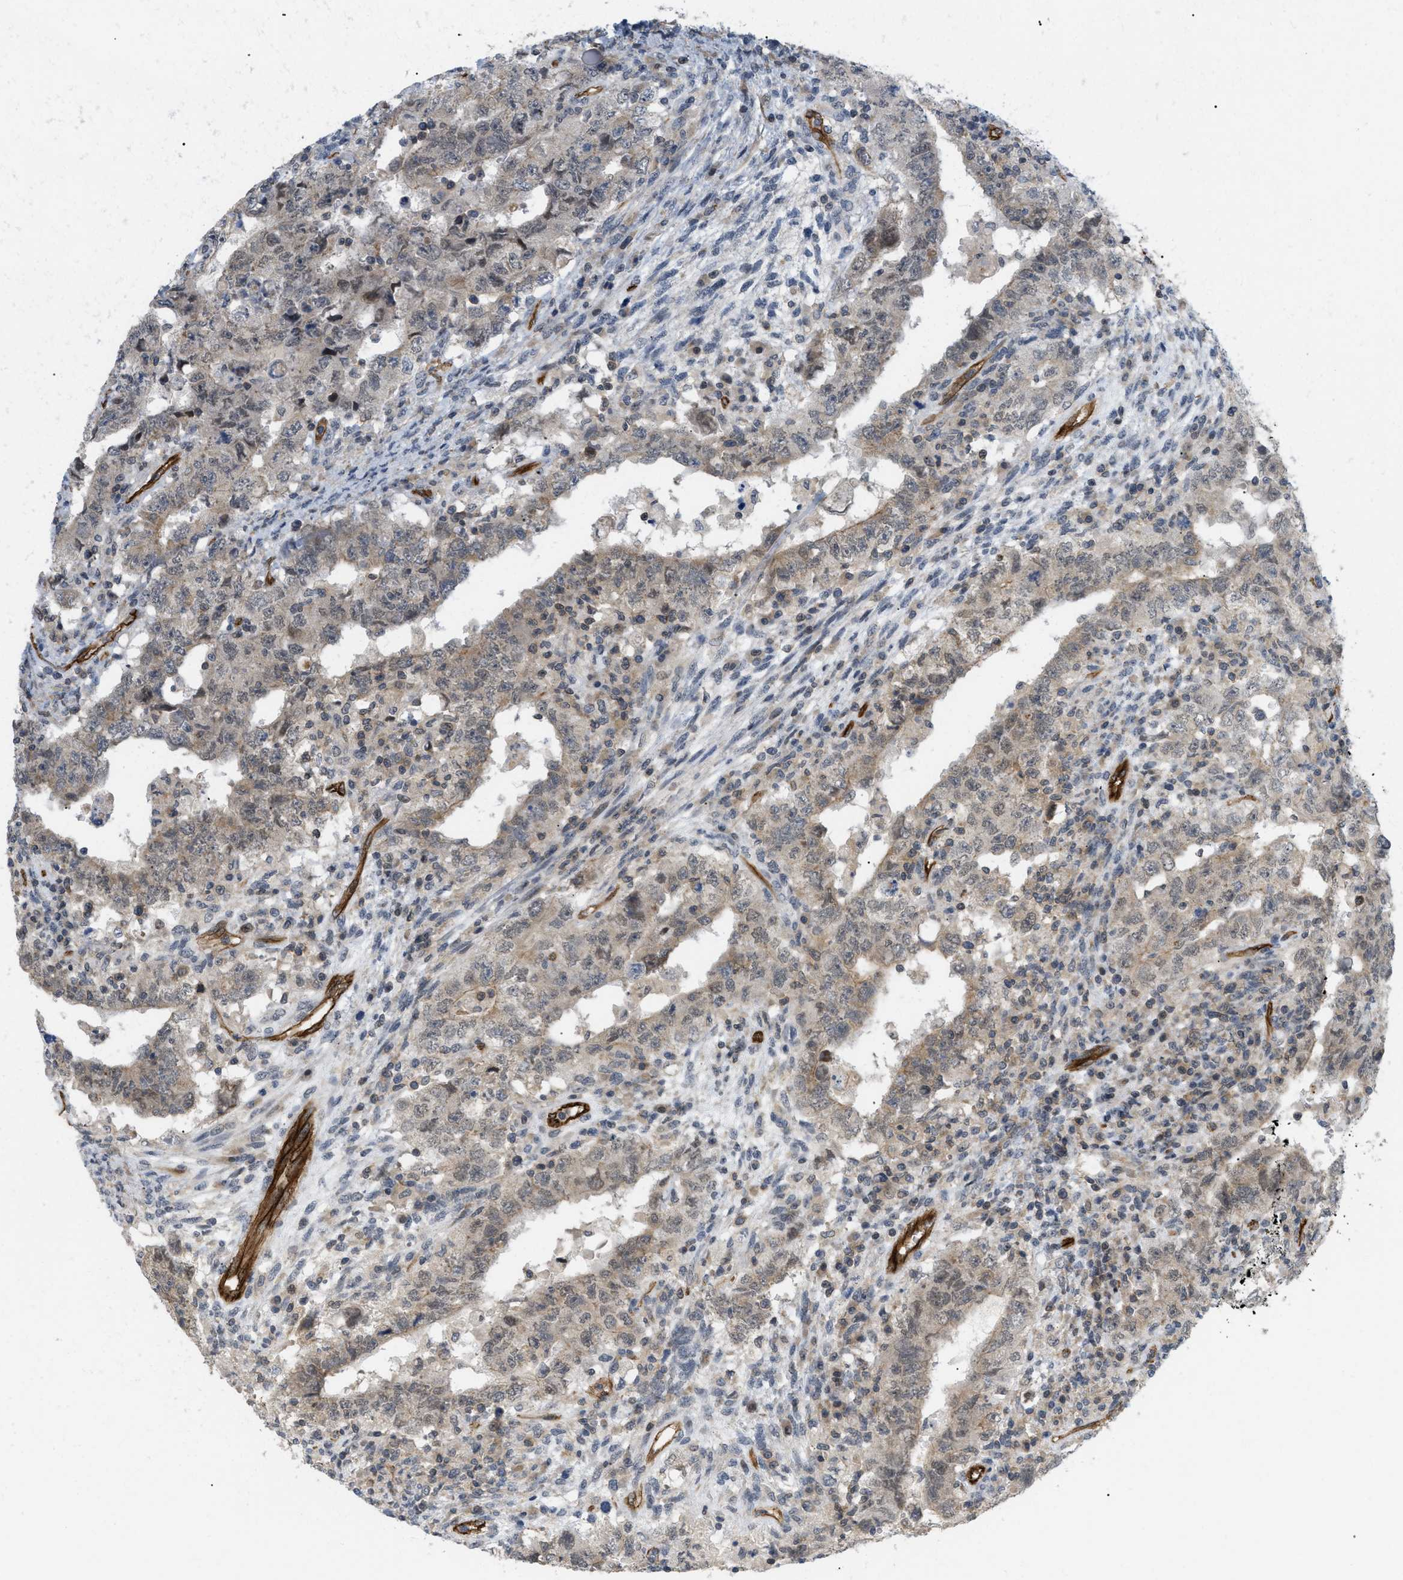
{"staining": {"intensity": "moderate", "quantity": "25%-75%", "location": "cytoplasmic/membranous"}, "tissue": "testis cancer", "cell_type": "Tumor cells", "image_type": "cancer", "snomed": [{"axis": "morphology", "description": "Carcinoma, Embryonal, NOS"}, {"axis": "topography", "description": "Testis"}], "caption": "Protein staining of embryonal carcinoma (testis) tissue displays moderate cytoplasmic/membranous positivity in approximately 25%-75% of tumor cells. Immunohistochemistry stains the protein in brown and the nuclei are stained blue.", "gene": "PALMD", "patient": {"sex": "male", "age": 26}}